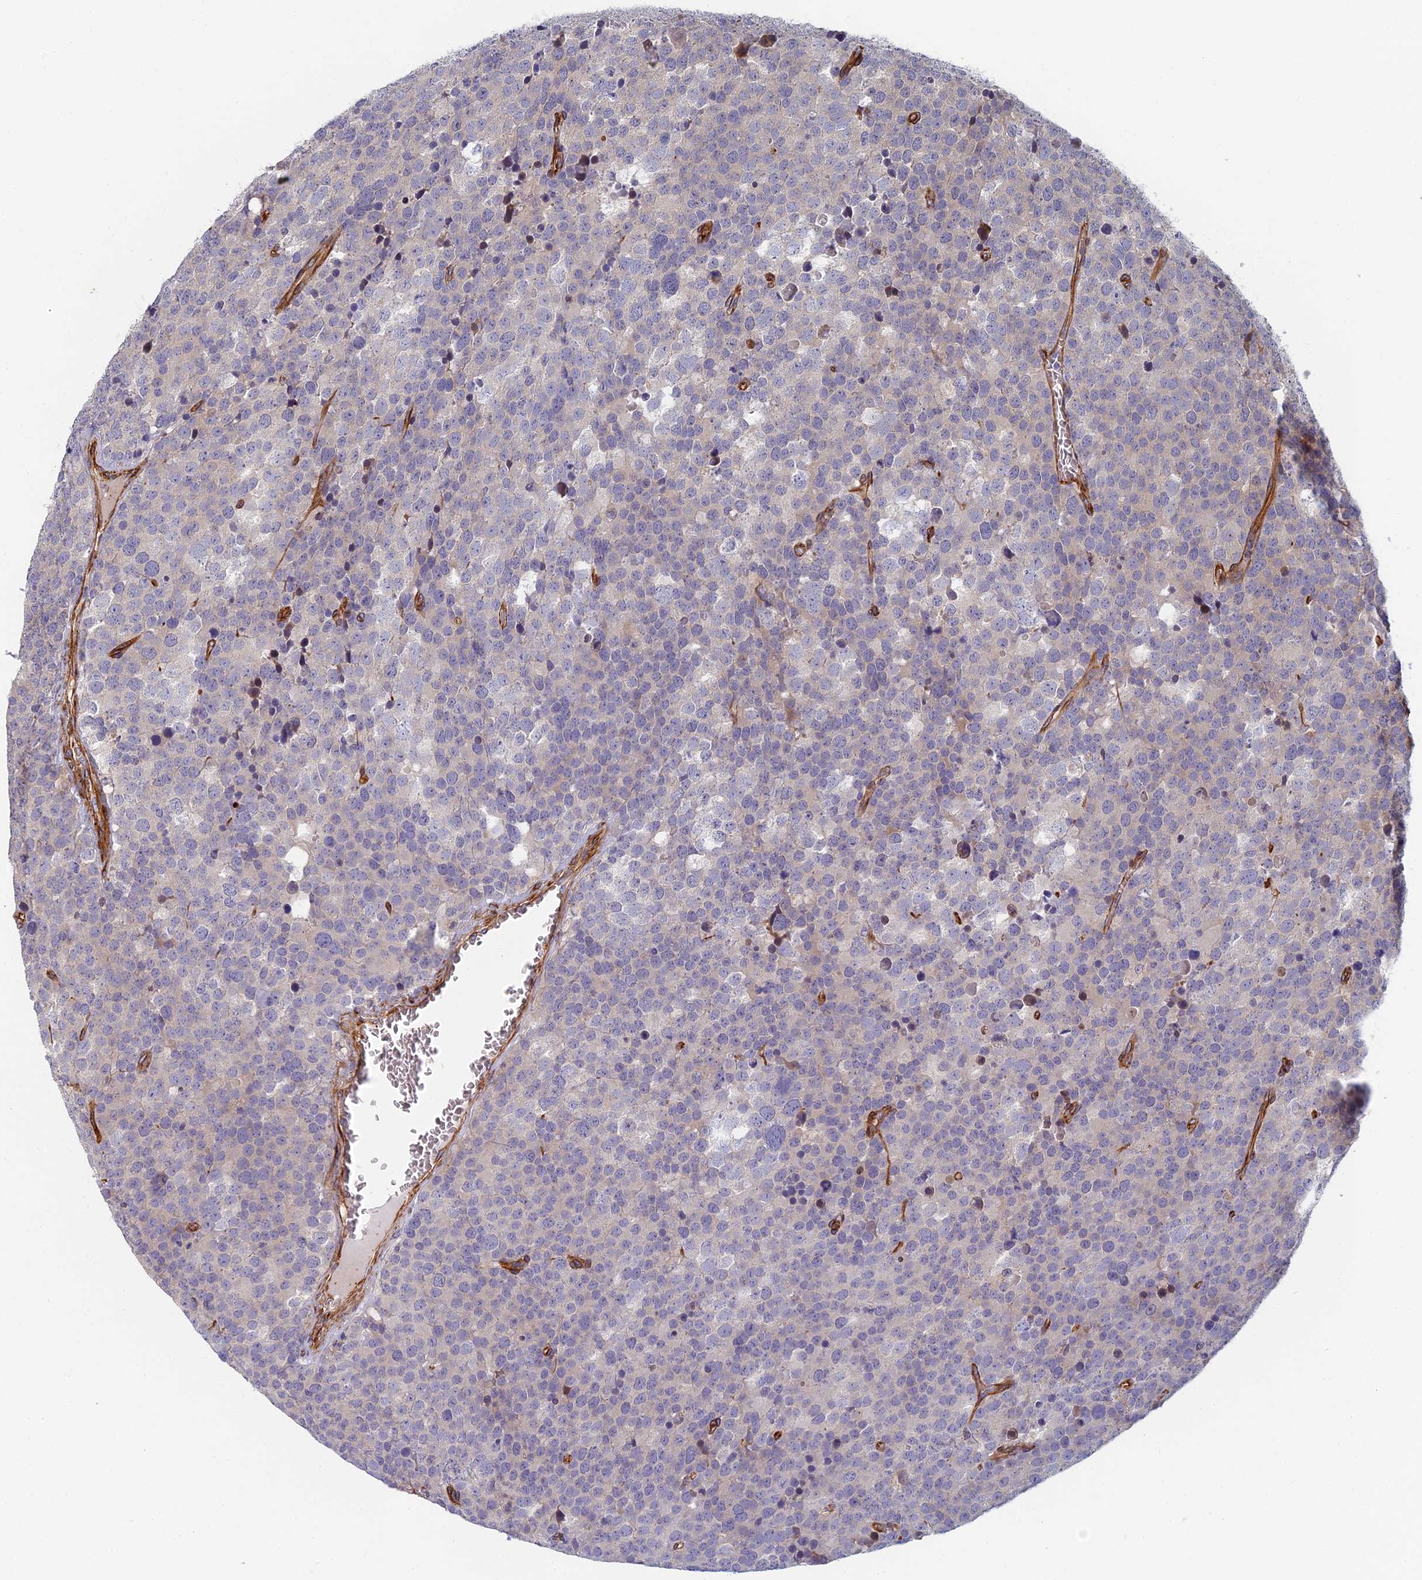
{"staining": {"intensity": "negative", "quantity": "none", "location": "none"}, "tissue": "testis cancer", "cell_type": "Tumor cells", "image_type": "cancer", "snomed": [{"axis": "morphology", "description": "Seminoma, NOS"}, {"axis": "topography", "description": "Testis"}], "caption": "The image exhibits no significant positivity in tumor cells of testis seminoma.", "gene": "ABCB10", "patient": {"sex": "male", "age": 71}}